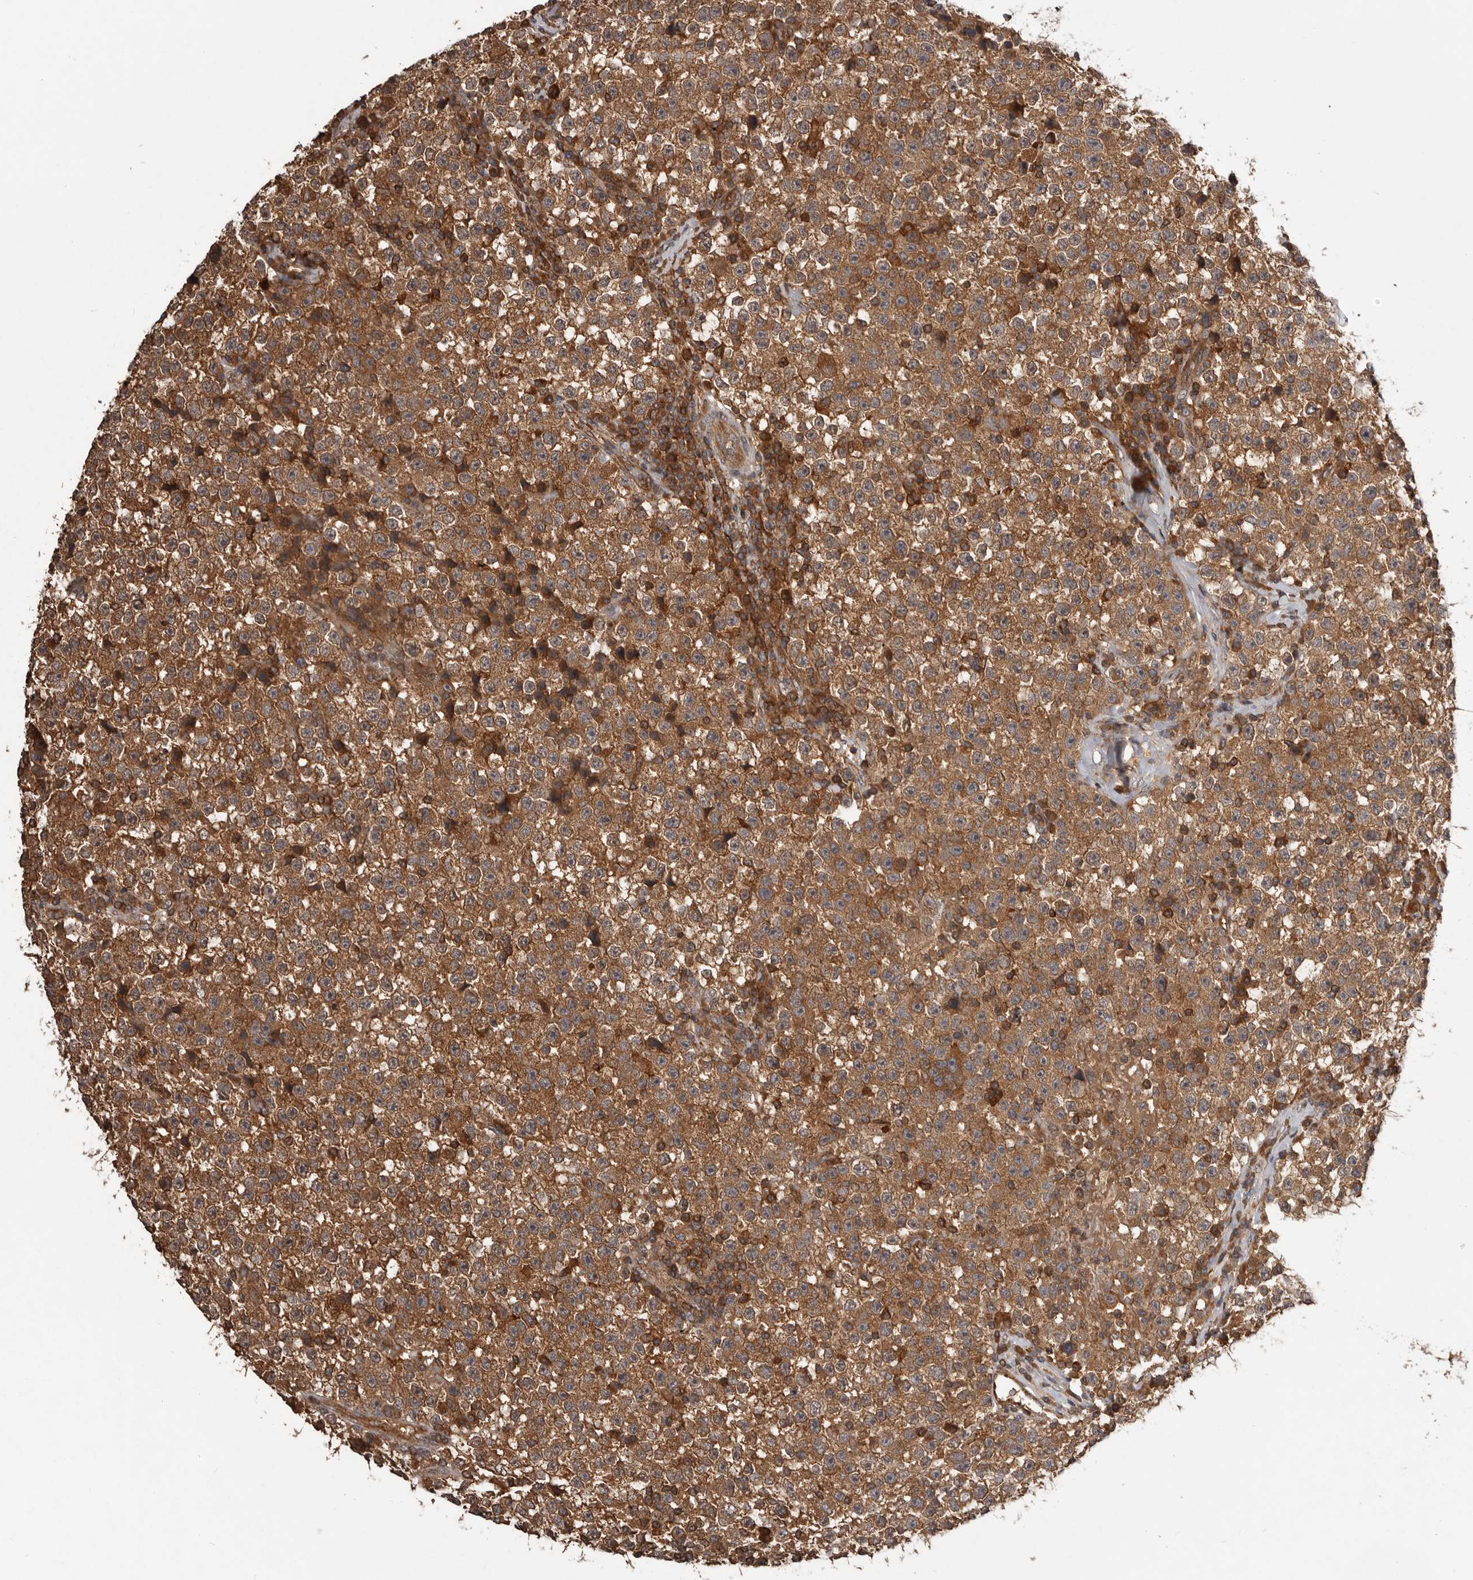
{"staining": {"intensity": "moderate", "quantity": ">75%", "location": "cytoplasmic/membranous"}, "tissue": "testis cancer", "cell_type": "Tumor cells", "image_type": "cancer", "snomed": [{"axis": "morphology", "description": "Seminoma, NOS"}, {"axis": "topography", "description": "Testis"}], "caption": "A brown stain highlights moderate cytoplasmic/membranous staining of a protein in human testis seminoma tumor cells.", "gene": "SLC22A3", "patient": {"sex": "male", "age": 22}}